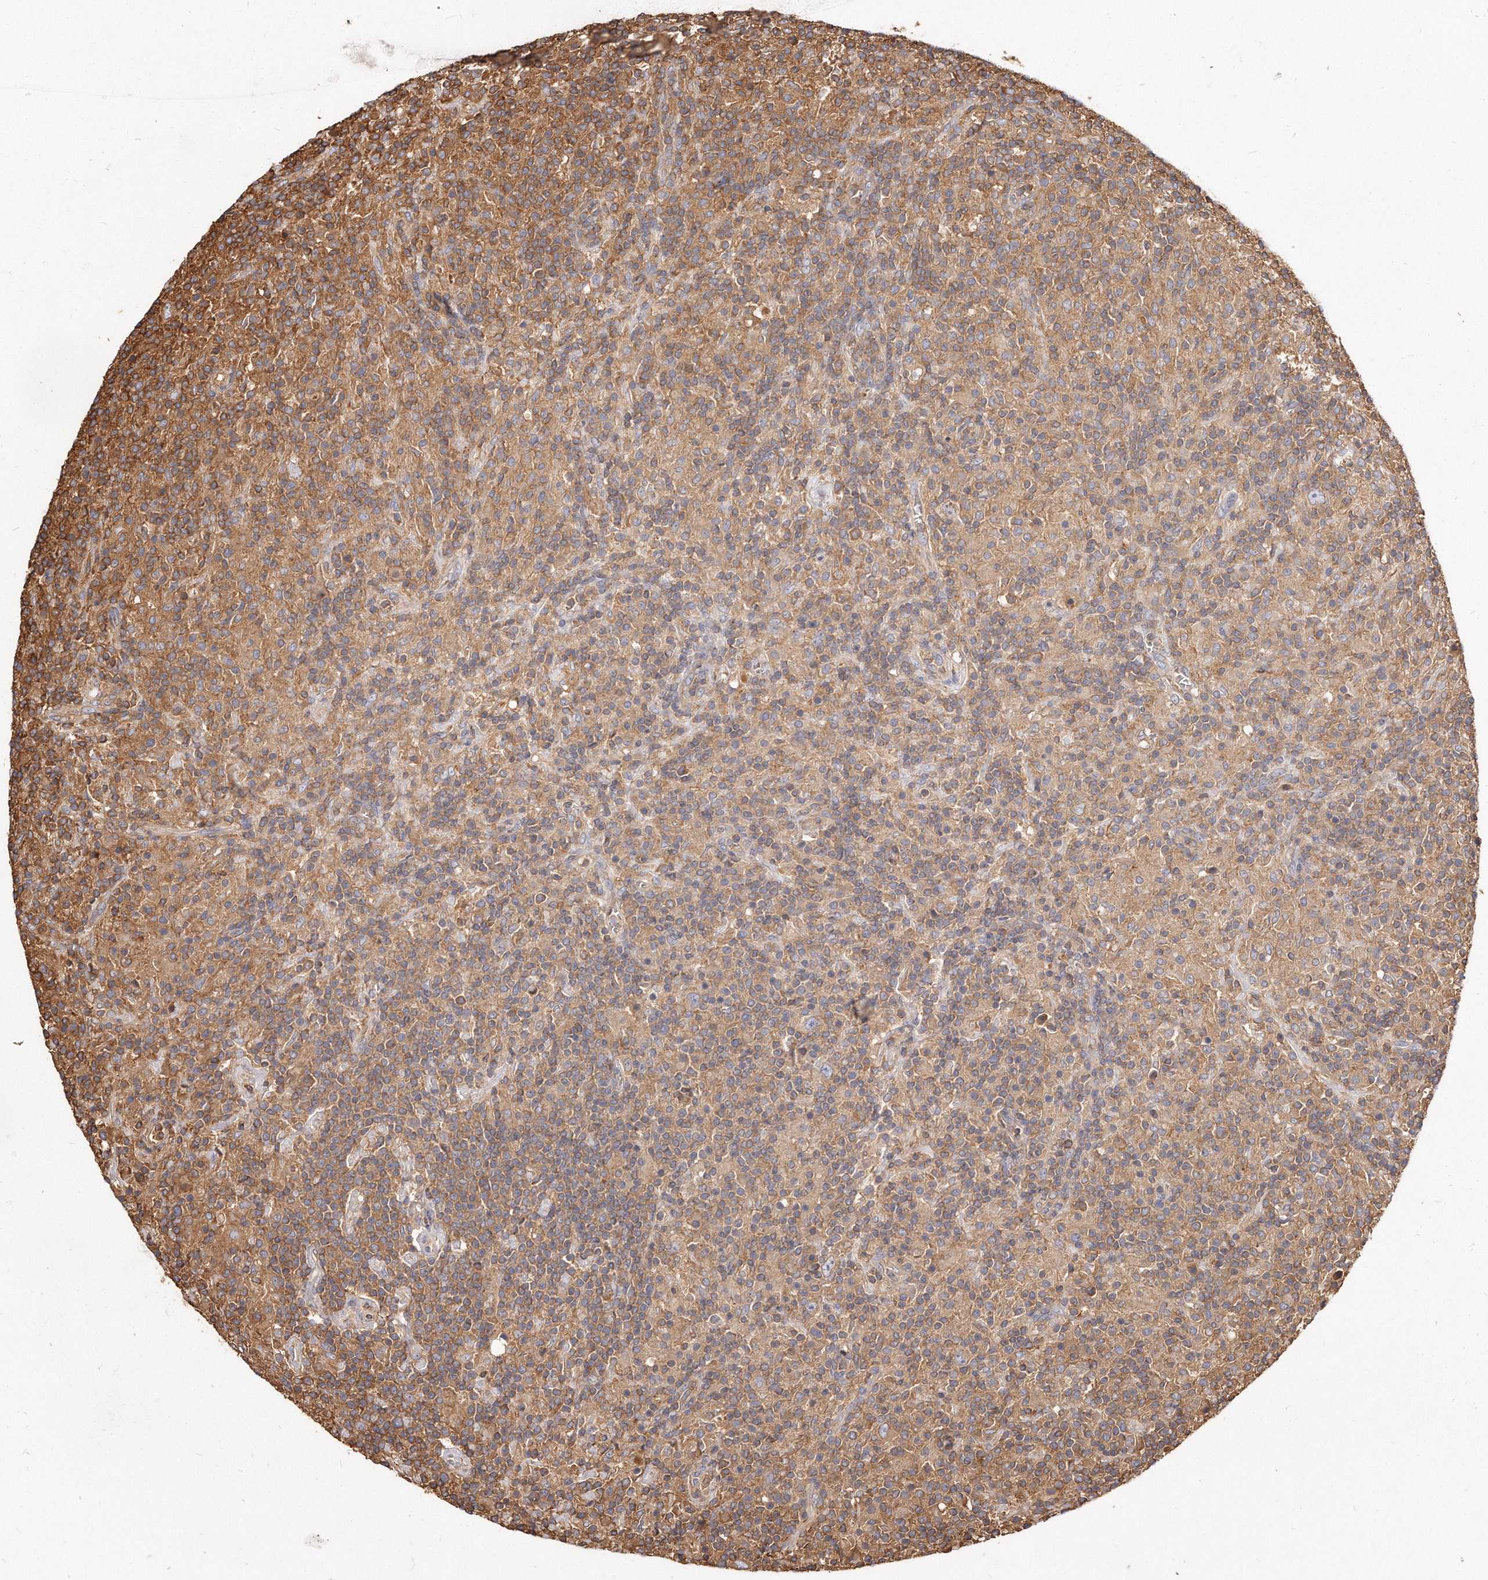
{"staining": {"intensity": "negative", "quantity": "none", "location": "none"}, "tissue": "lymphoma", "cell_type": "Tumor cells", "image_type": "cancer", "snomed": [{"axis": "morphology", "description": "Hodgkin's disease, NOS"}, {"axis": "topography", "description": "Lymph node"}], "caption": "Tumor cells are negative for protein expression in human lymphoma. (DAB IHC with hematoxylin counter stain).", "gene": "CAP1", "patient": {"sex": "male", "age": 70}}